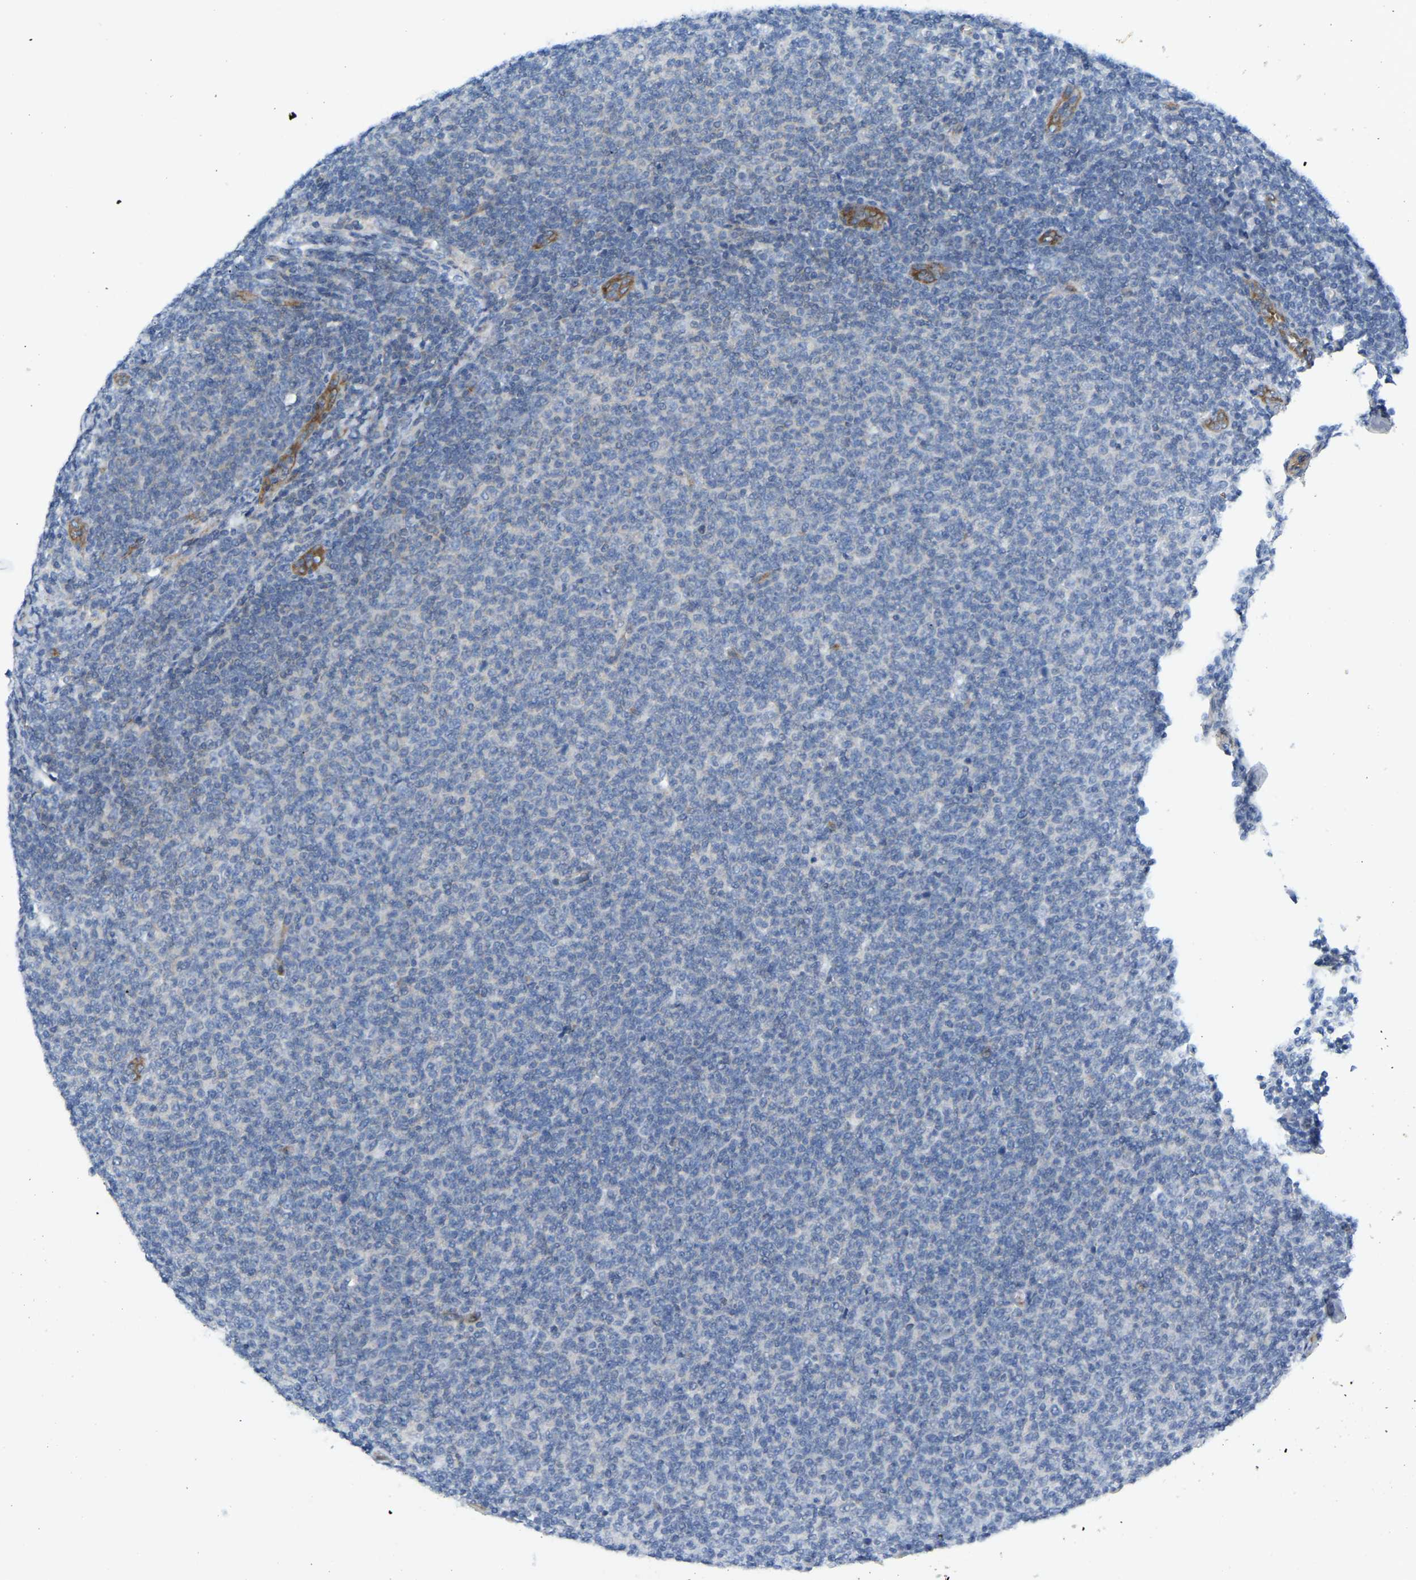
{"staining": {"intensity": "negative", "quantity": "none", "location": "none"}, "tissue": "lymphoma", "cell_type": "Tumor cells", "image_type": "cancer", "snomed": [{"axis": "morphology", "description": "Malignant lymphoma, non-Hodgkin's type, Low grade"}, {"axis": "topography", "description": "Lymph node"}], "caption": "Tumor cells show no significant protein expression in lymphoma.", "gene": "MYL3", "patient": {"sex": "male", "age": 66}}